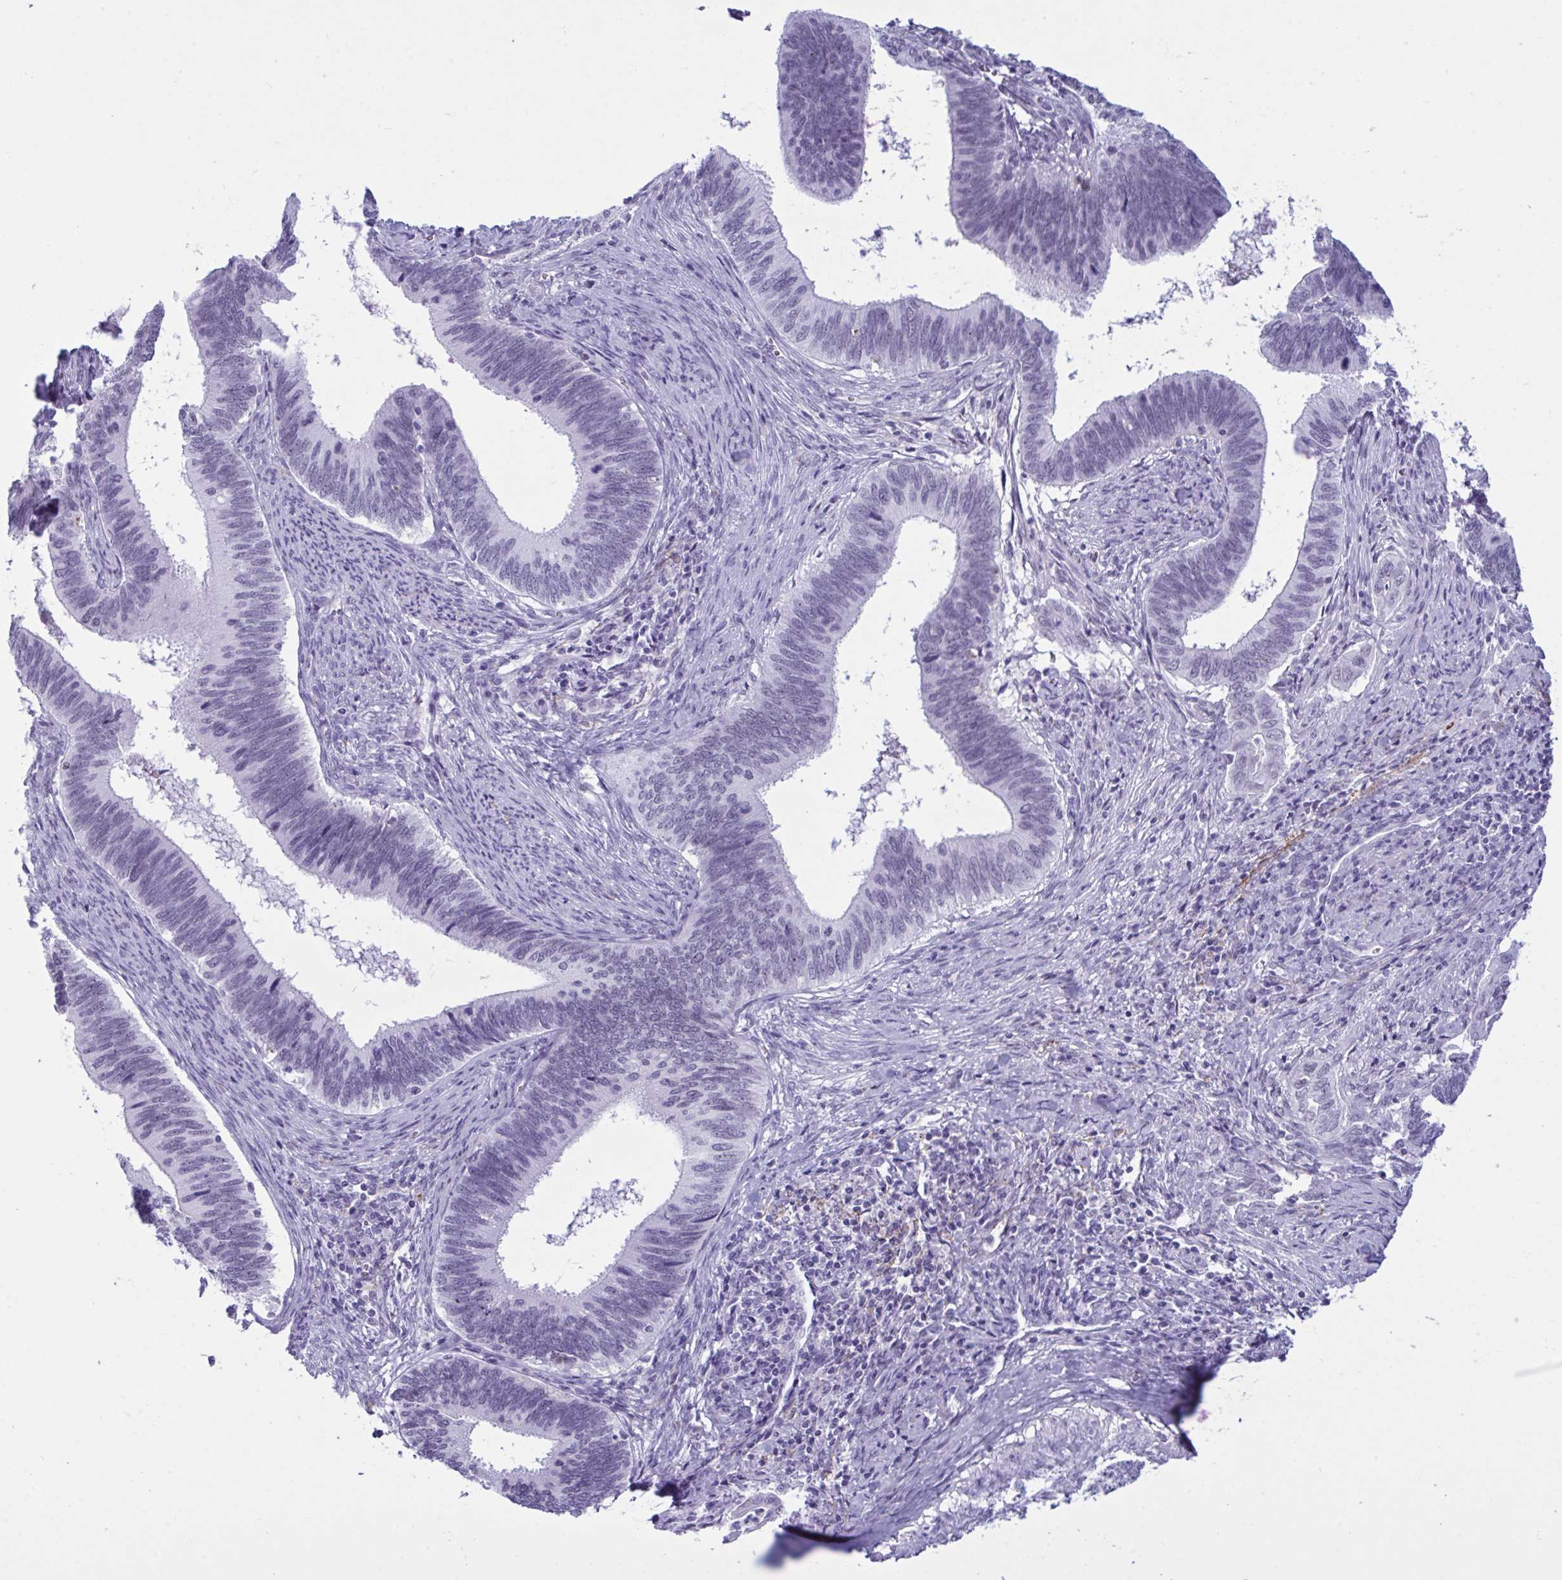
{"staining": {"intensity": "negative", "quantity": "none", "location": "none"}, "tissue": "cervical cancer", "cell_type": "Tumor cells", "image_type": "cancer", "snomed": [{"axis": "morphology", "description": "Adenocarcinoma, NOS"}, {"axis": "topography", "description": "Cervix"}], "caption": "IHC histopathology image of human cervical cancer (adenocarcinoma) stained for a protein (brown), which exhibits no expression in tumor cells. (DAB (3,3'-diaminobenzidine) immunohistochemistry (IHC), high magnification).", "gene": "ELN", "patient": {"sex": "female", "age": 42}}